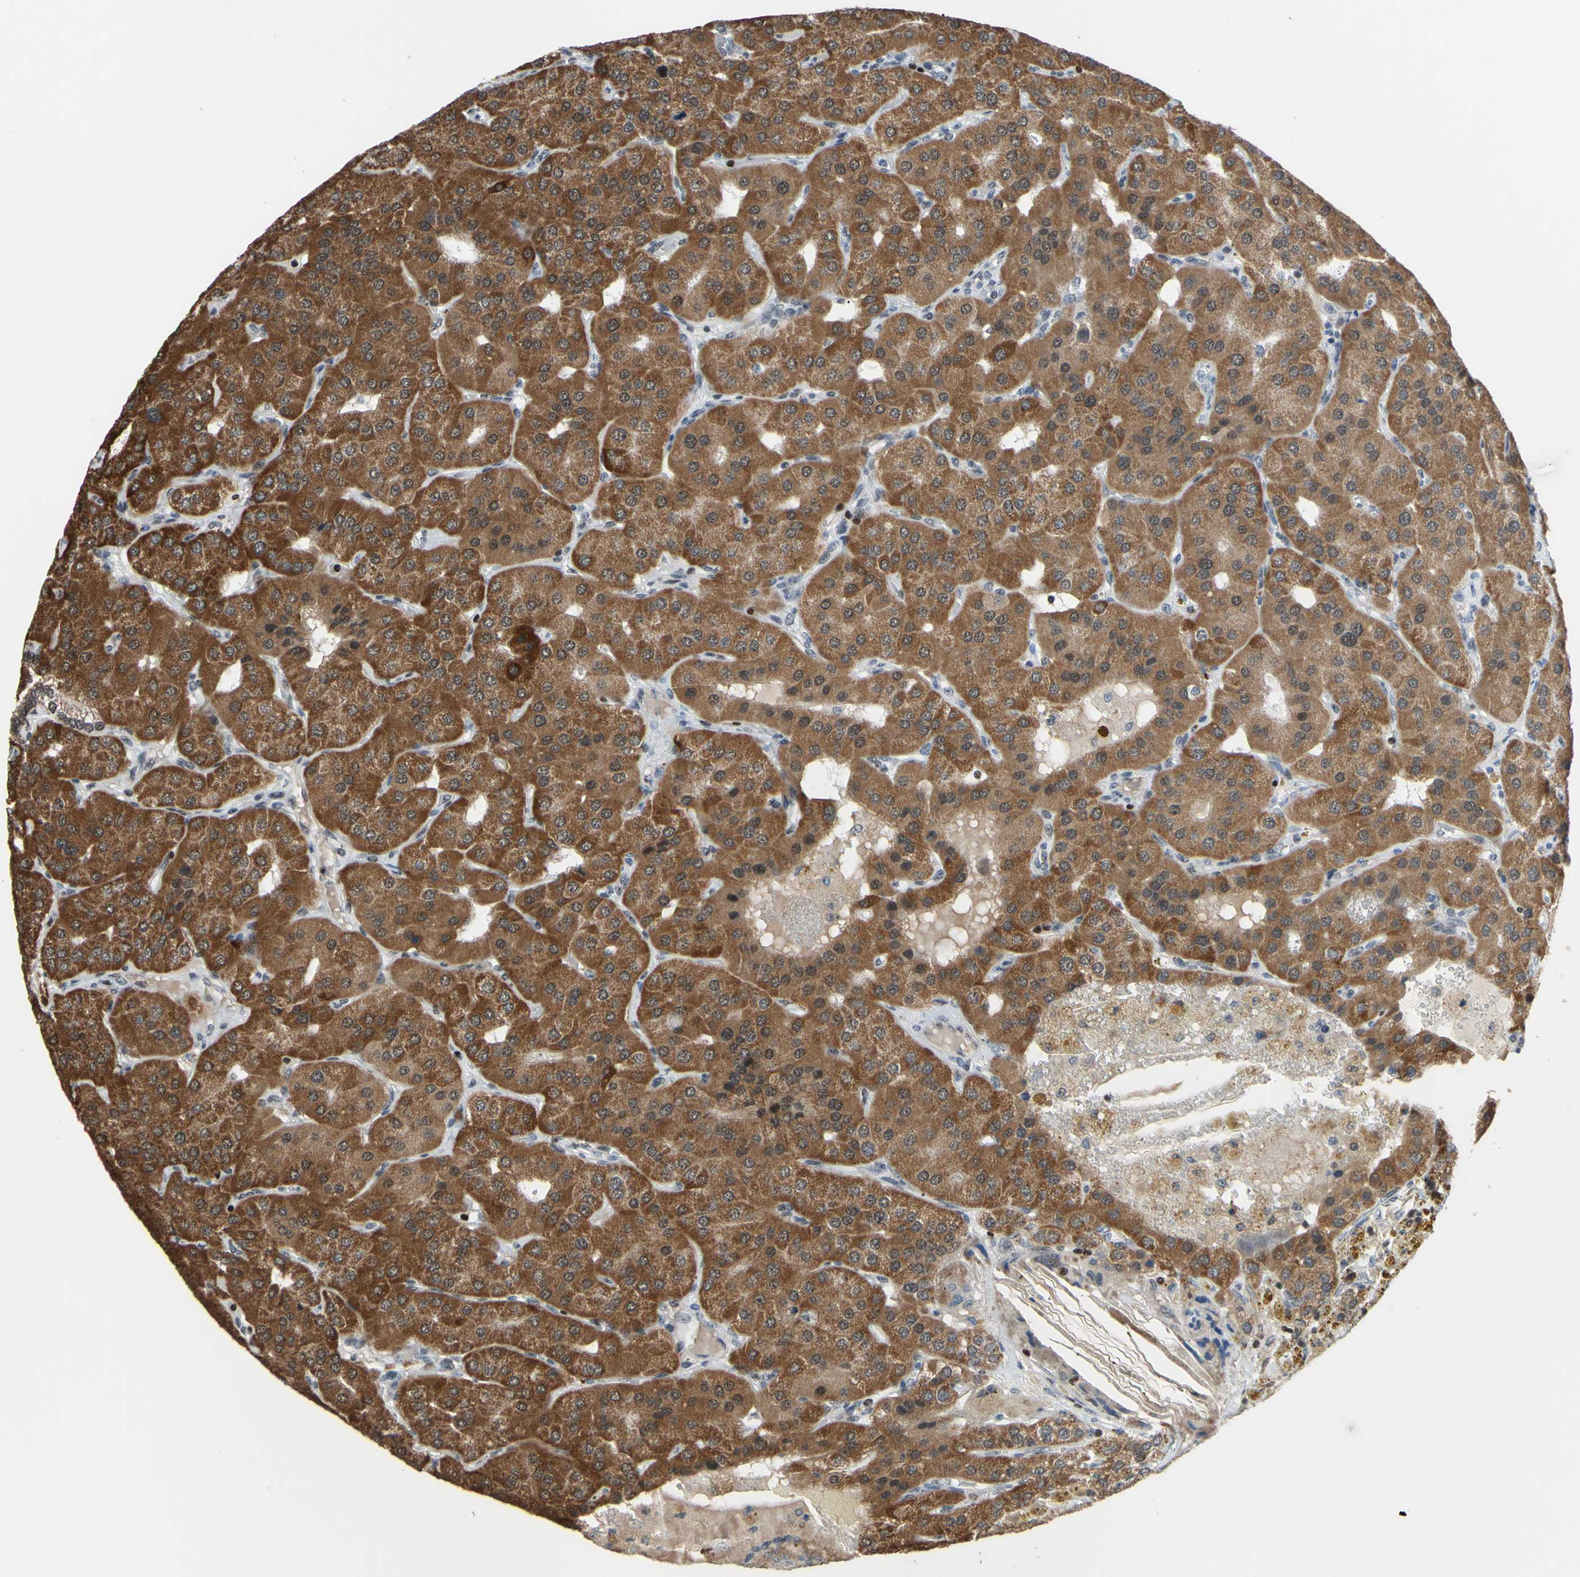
{"staining": {"intensity": "moderate", "quantity": ">75%", "location": "cytoplasmic/membranous,nuclear"}, "tissue": "parathyroid gland", "cell_type": "Glandular cells", "image_type": "normal", "snomed": [{"axis": "morphology", "description": "Normal tissue, NOS"}, {"axis": "morphology", "description": "Adenoma, NOS"}, {"axis": "topography", "description": "Parathyroid gland"}], "caption": "Protein expression analysis of normal parathyroid gland displays moderate cytoplasmic/membranous,nuclear positivity in approximately >75% of glandular cells. (Stains: DAB in brown, nuclei in blue, Microscopy: brightfield microscopy at high magnification).", "gene": "SP4", "patient": {"sex": "female", "age": 86}}